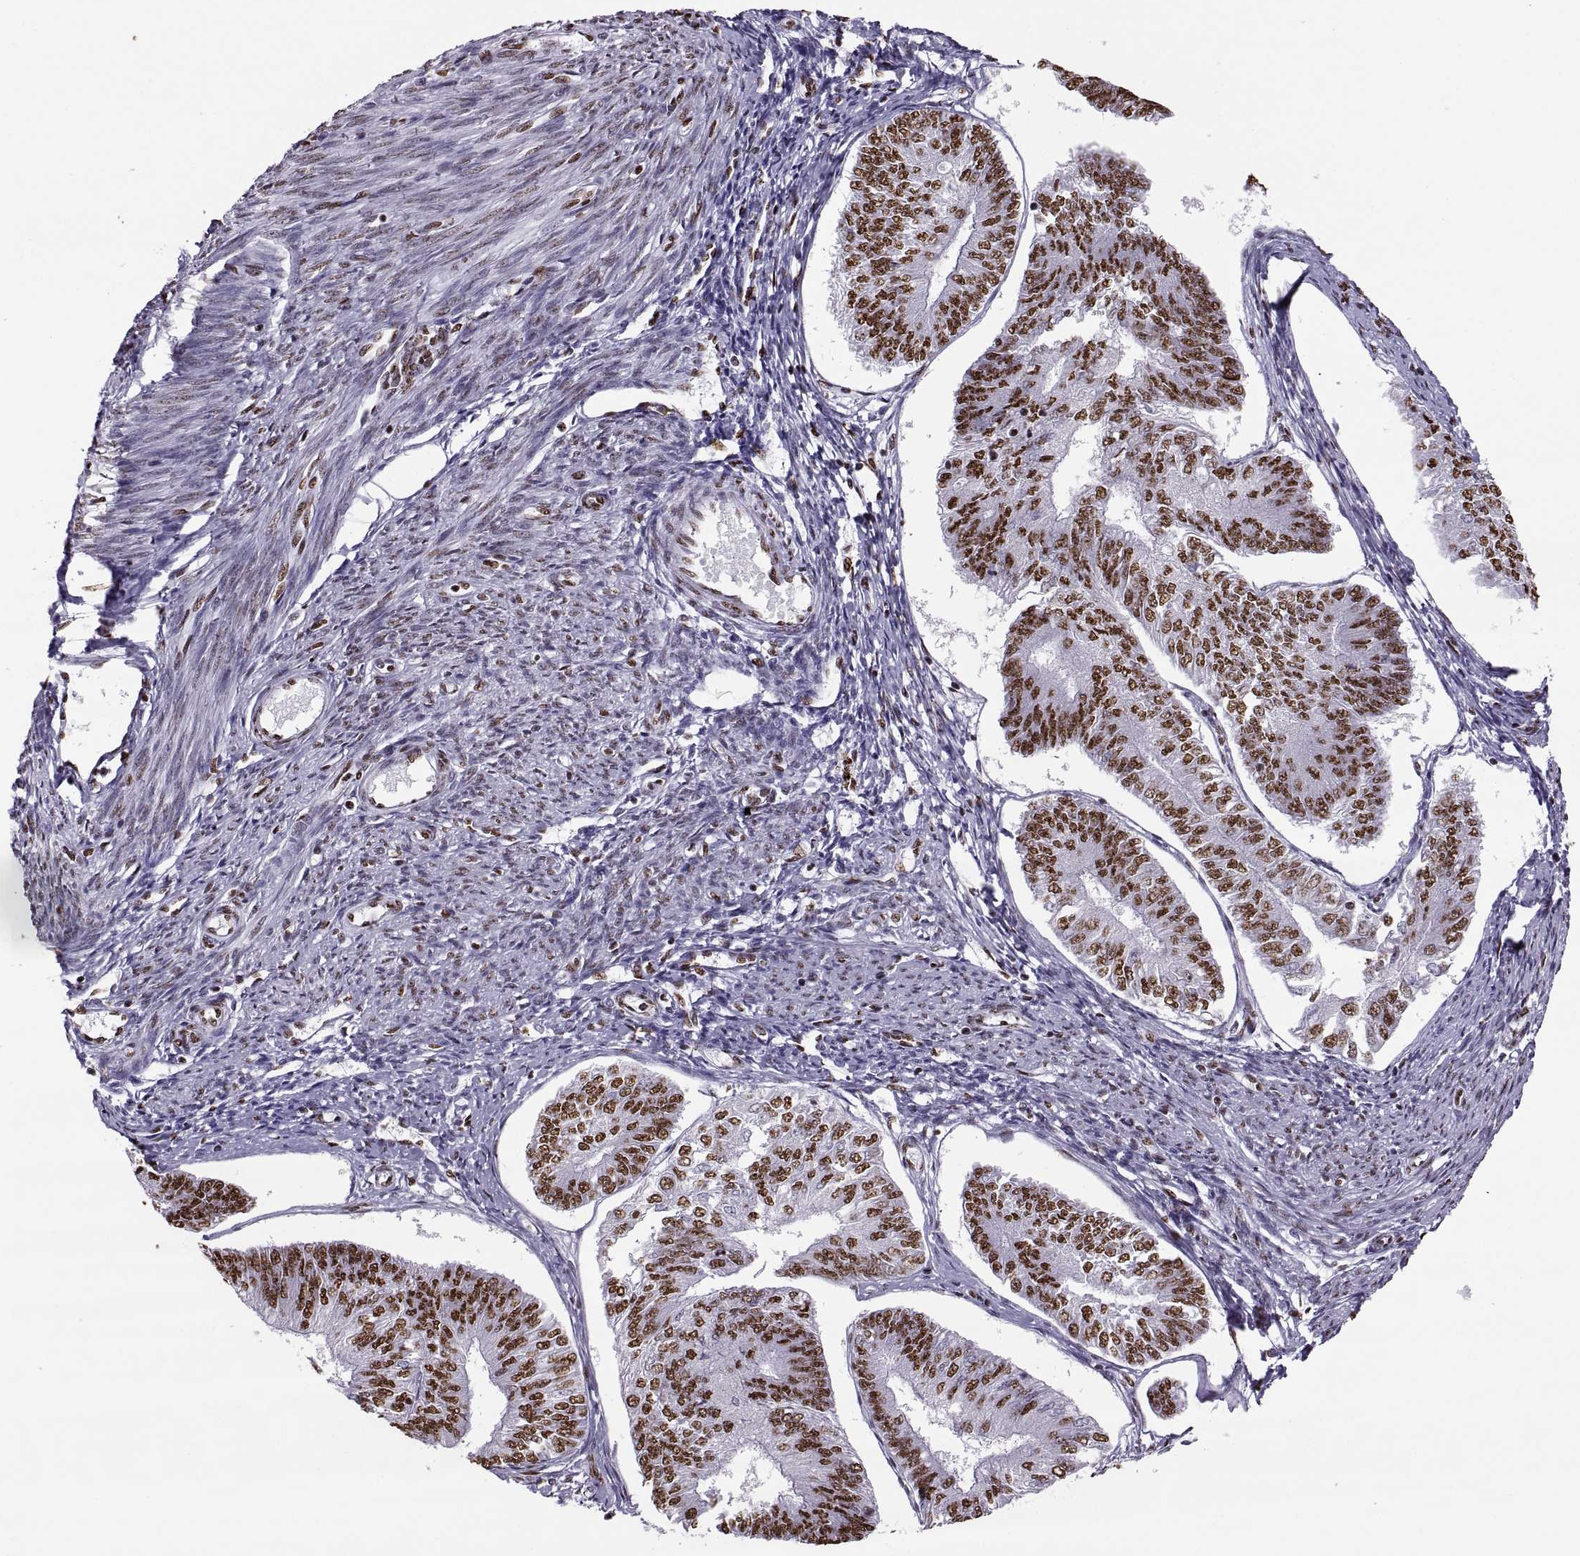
{"staining": {"intensity": "strong", "quantity": "25%-75%", "location": "nuclear"}, "tissue": "endometrial cancer", "cell_type": "Tumor cells", "image_type": "cancer", "snomed": [{"axis": "morphology", "description": "Adenocarcinoma, NOS"}, {"axis": "topography", "description": "Endometrium"}], "caption": "Protein staining of adenocarcinoma (endometrial) tissue exhibits strong nuclear positivity in approximately 25%-75% of tumor cells.", "gene": "SNAI1", "patient": {"sex": "female", "age": 58}}